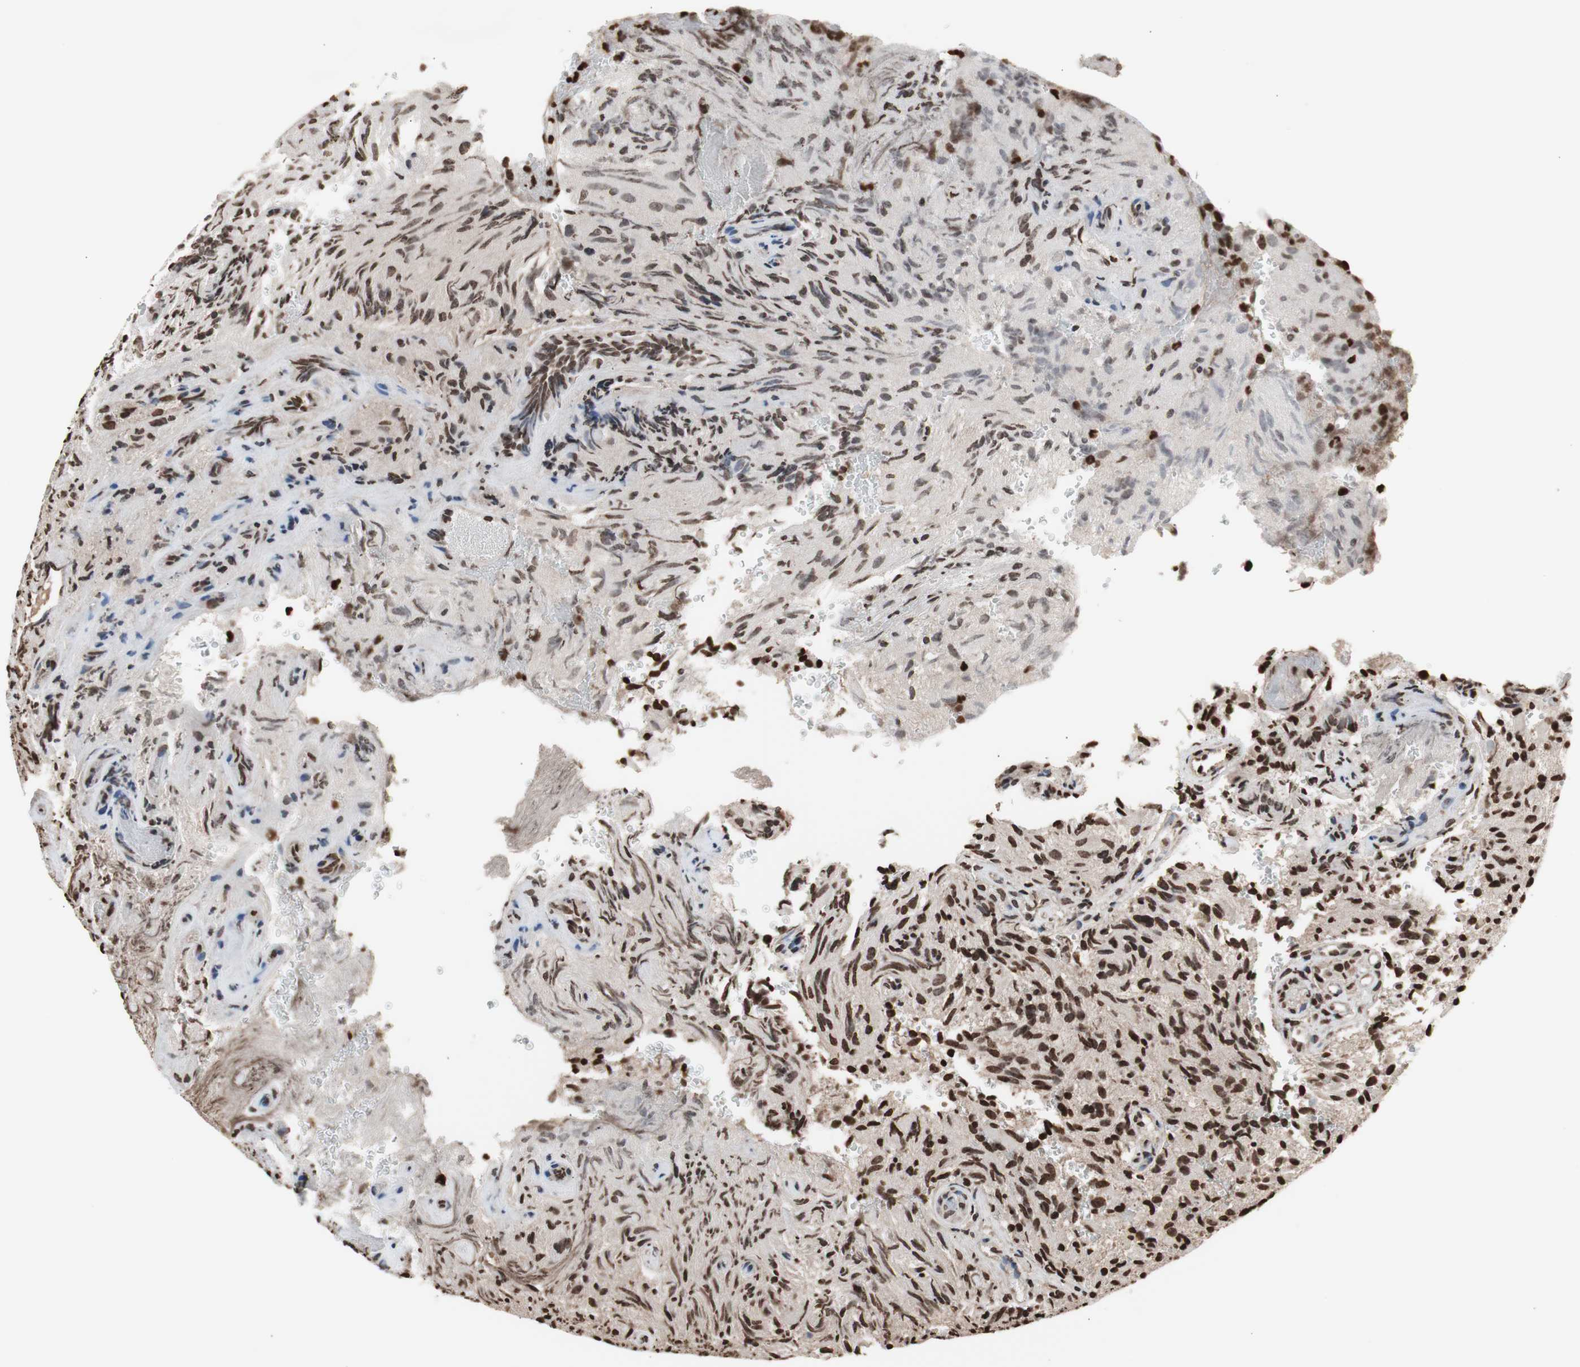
{"staining": {"intensity": "strong", "quantity": ">75%", "location": "nuclear"}, "tissue": "glioma", "cell_type": "Tumor cells", "image_type": "cancer", "snomed": [{"axis": "morphology", "description": "Glioma, malignant, High grade"}, {"axis": "topography", "description": "Brain"}], "caption": "Tumor cells demonstrate strong nuclear positivity in approximately >75% of cells in high-grade glioma (malignant).", "gene": "SNAI2", "patient": {"sex": "male", "age": 71}}